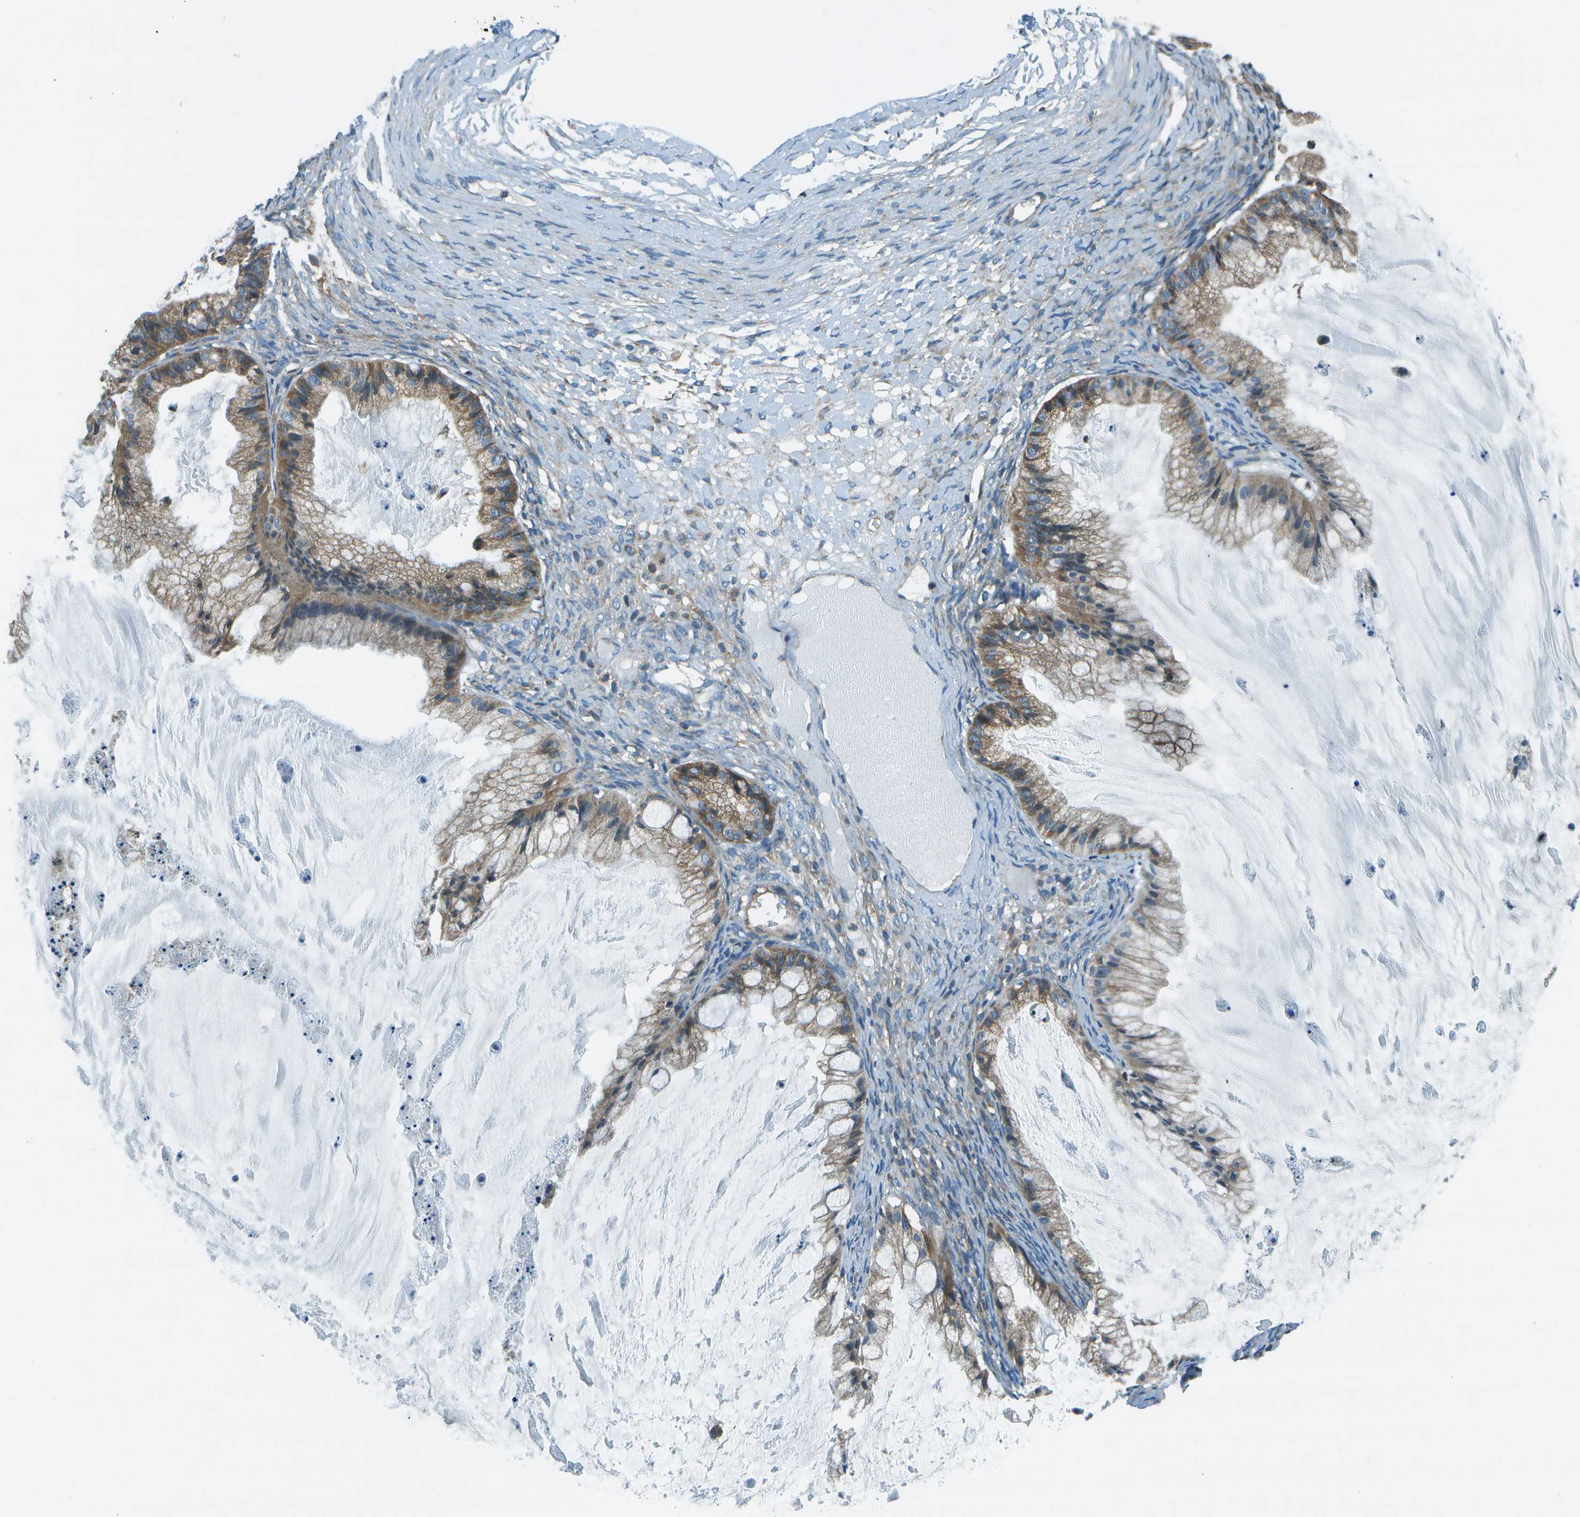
{"staining": {"intensity": "moderate", "quantity": ">75%", "location": "cytoplasmic/membranous"}, "tissue": "ovarian cancer", "cell_type": "Tumor cells", "image_type": "cancer", "snomed": [{"axis": "morphology", "description": "Cystadenocarcinoma, mucinous, NOS"}, {"axis": "topography", "description": "Ovary"}], "caption": "Human mucinous cystadenocarcinoma (ovarian) stained for a protein (brown) shows moderate cytoplasmic/membranous positive positivity in about >75% of tumor cells.", "gene": "TMEM51", "patient": {"sex": "female", "age": 57}}